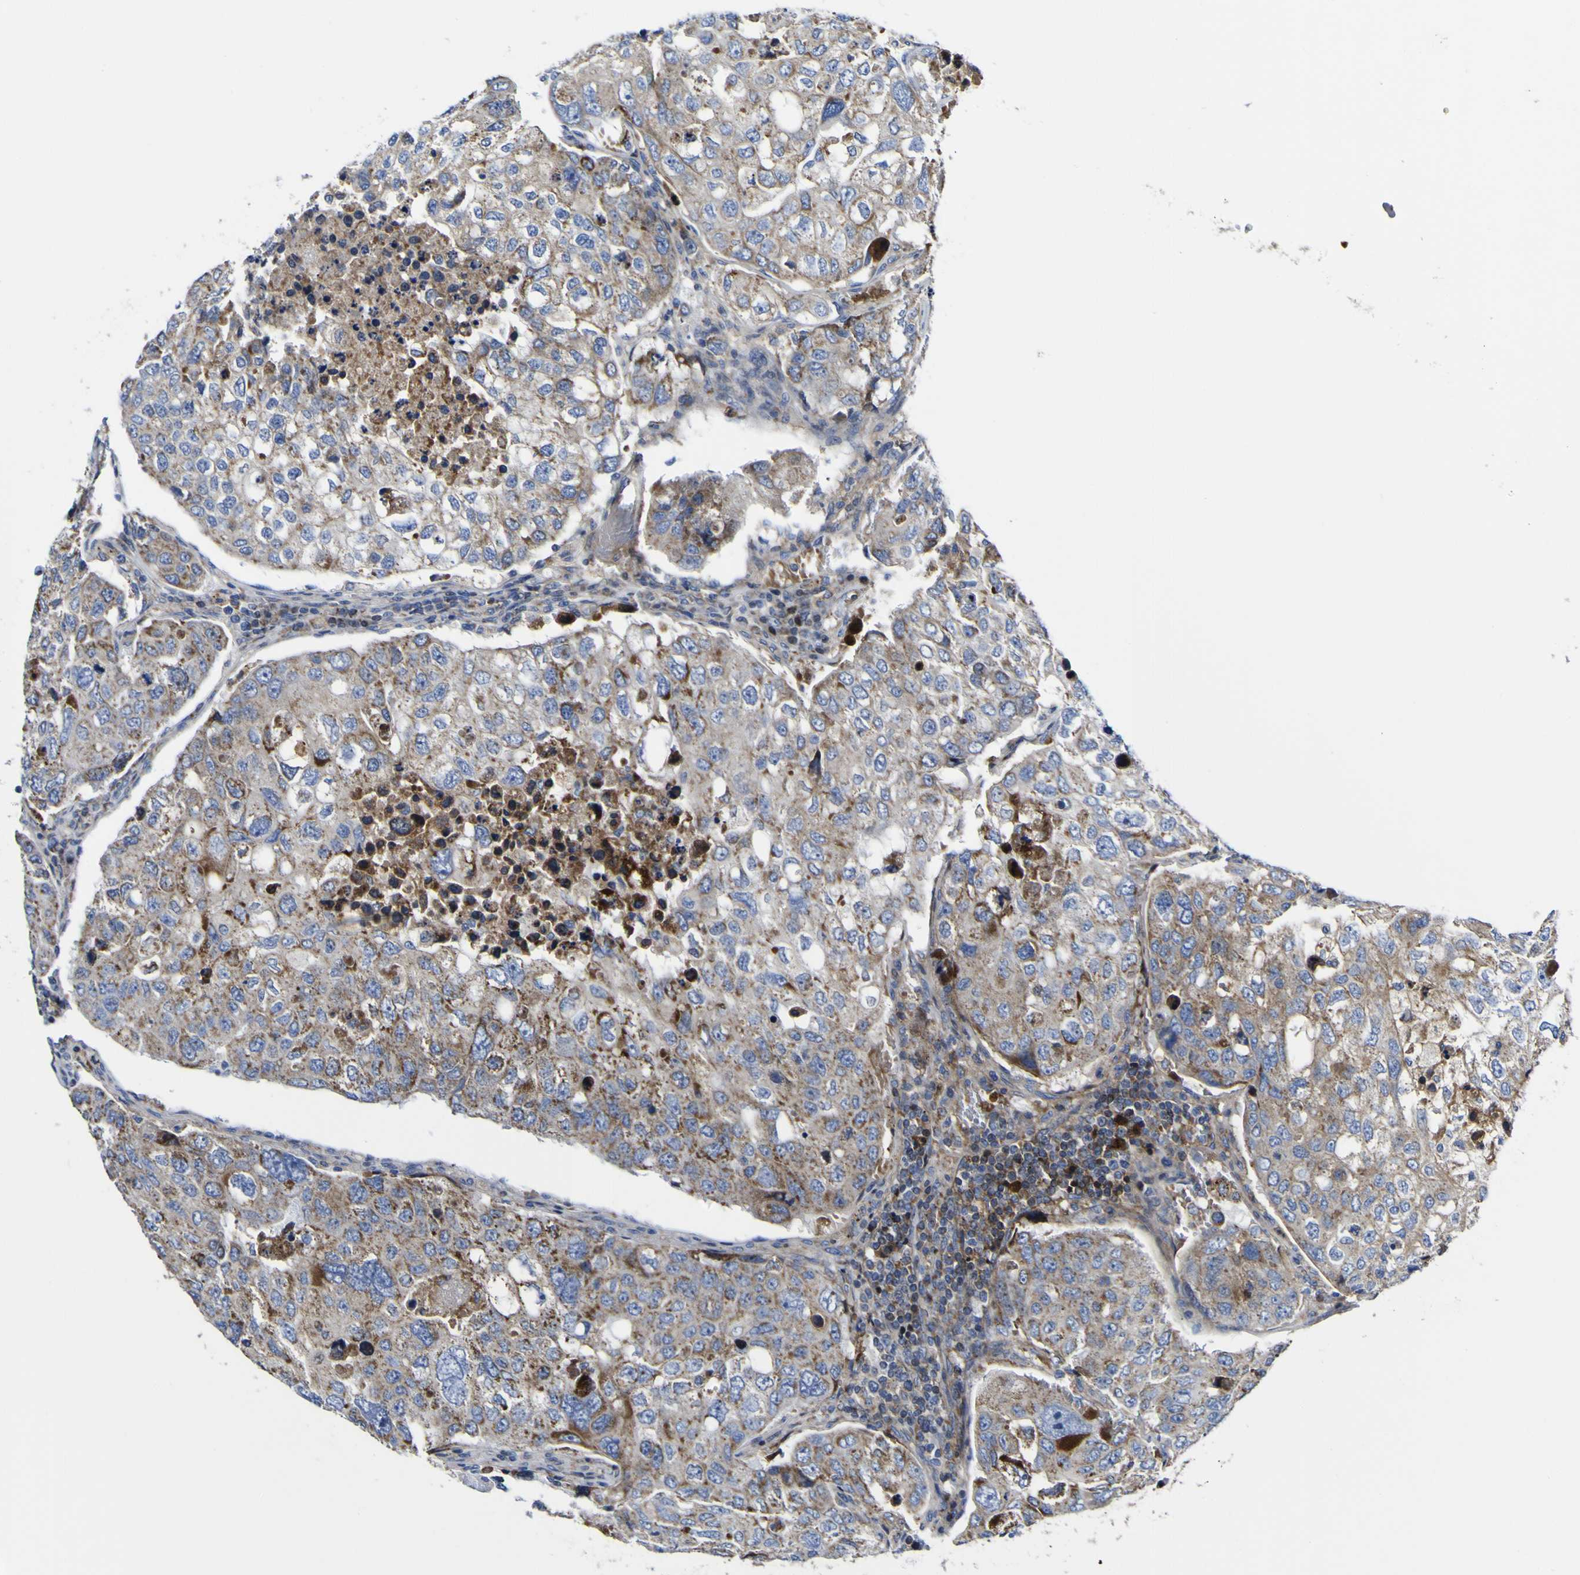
{"staining": {"intensity": "moderate", "quantity": ">75%", "location": "cytoplasmic/membranous"}, "tissue": "urothelial cancer", "cell_type": "Tumor cells", "image_type": "cancer", "snomed": [{"axis": "morphology", "description": "Urothelial carcinoma, High grade"}, {"axis": "topography", "description": "Lymph node"}, {"axis": "topography", "description": "Urinary bladder"}], "caption": "DAB (3,3'-diaminobenzidine) immunohistochemical staining of high-grade urothelial carcinoma reveals moderate cytoplasmic/membranous protein expression in approximately >75% of tumor cells.", "gene": "CCDC90B", "patient": {"sex": "male", "age": 51}}